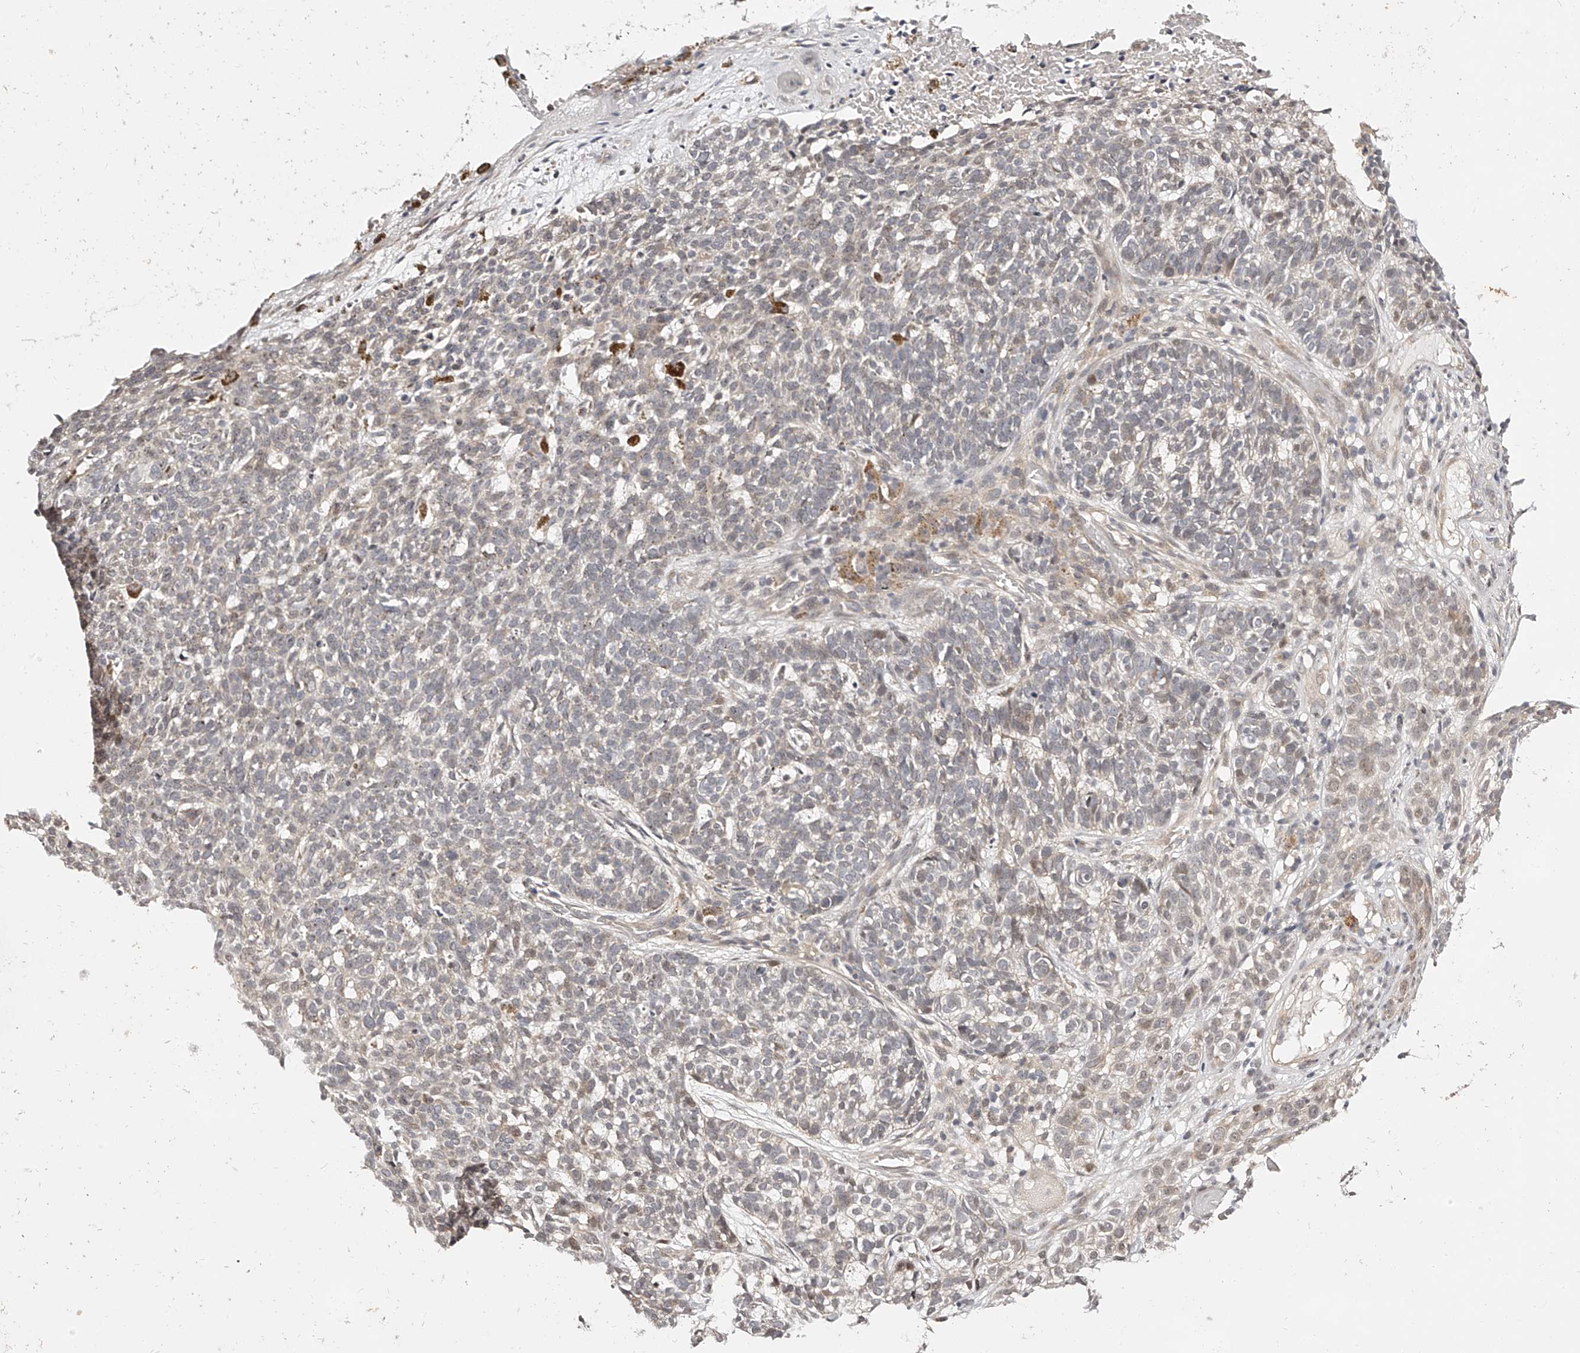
{"staining": {"intensity": "negative", "quantity": "none", "location": "none"}, "tissue": "skin cancer", "cell_type": "Tumor cells", "image_type": "cancer", "snomed": [{"axis": "morphology", "description": "Basal cell carcinoma"}, {"axis": "topography", "description": "Skin"}], "caption": "Histopathology image shows no protein staining in tumor cells of basal cell carcinoma (skin) tissue.", "gene": "ZNF789", "patient": {"sex": "male", "age": 85}}